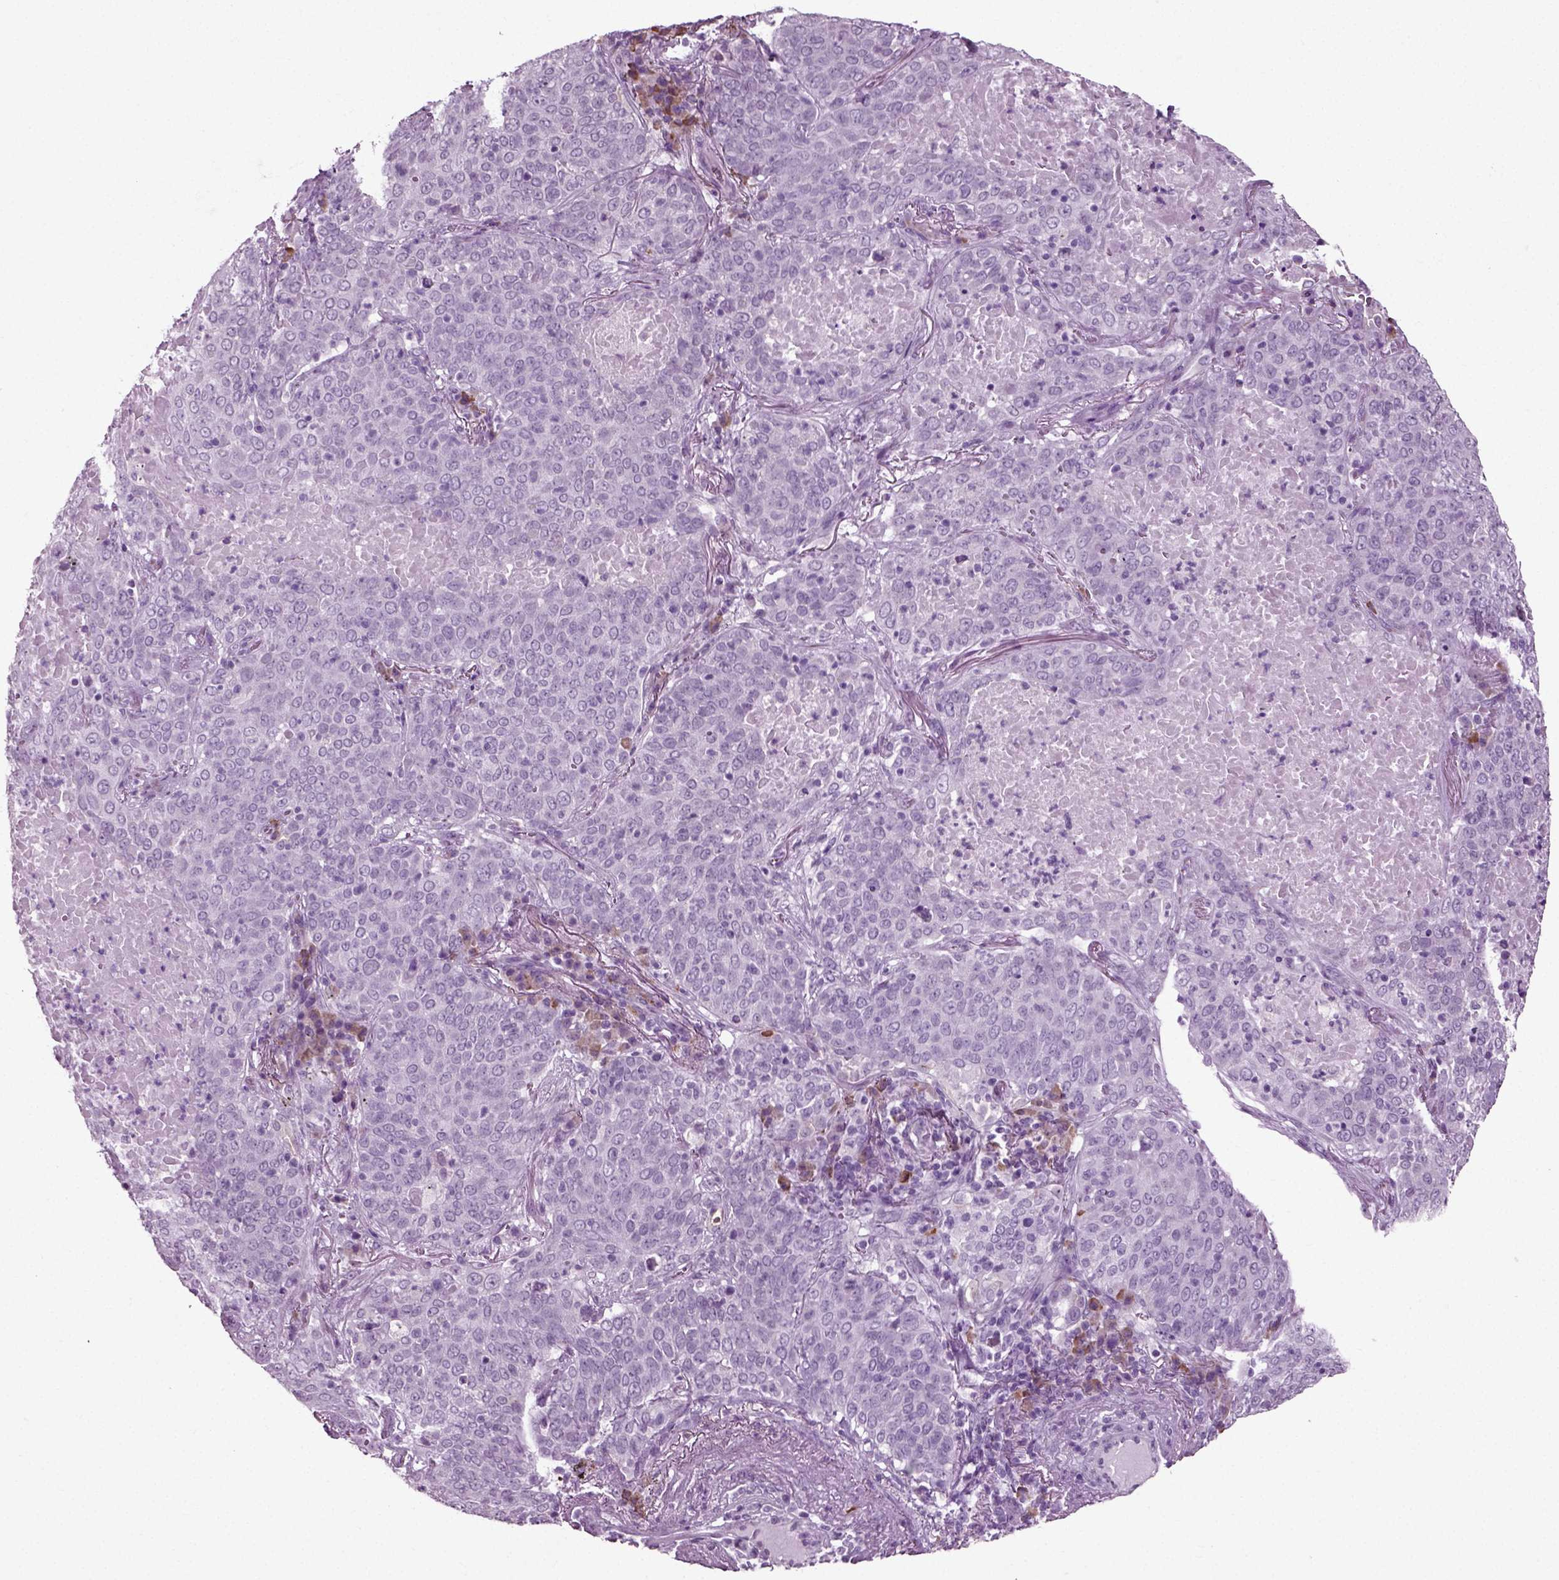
{"staining": {"intensity": "negative", "quantity": "none", "location": "none"}, "tissue": "lung cancer", "cell_type": "Tumor cells", "image_type": "cancer", "snomed": [{"axis": "morphology", "description": "Squamous cell carcinoma, NOS"}, {"axis": "topography", "description": "Lung"}], "caption": "An immunohistochemistry image of lung cancer is shown. There is no staining in tumor cells of lung cancer.", "gene": "SLC26A8", "patient": {"sex": "male", "age": 82}}